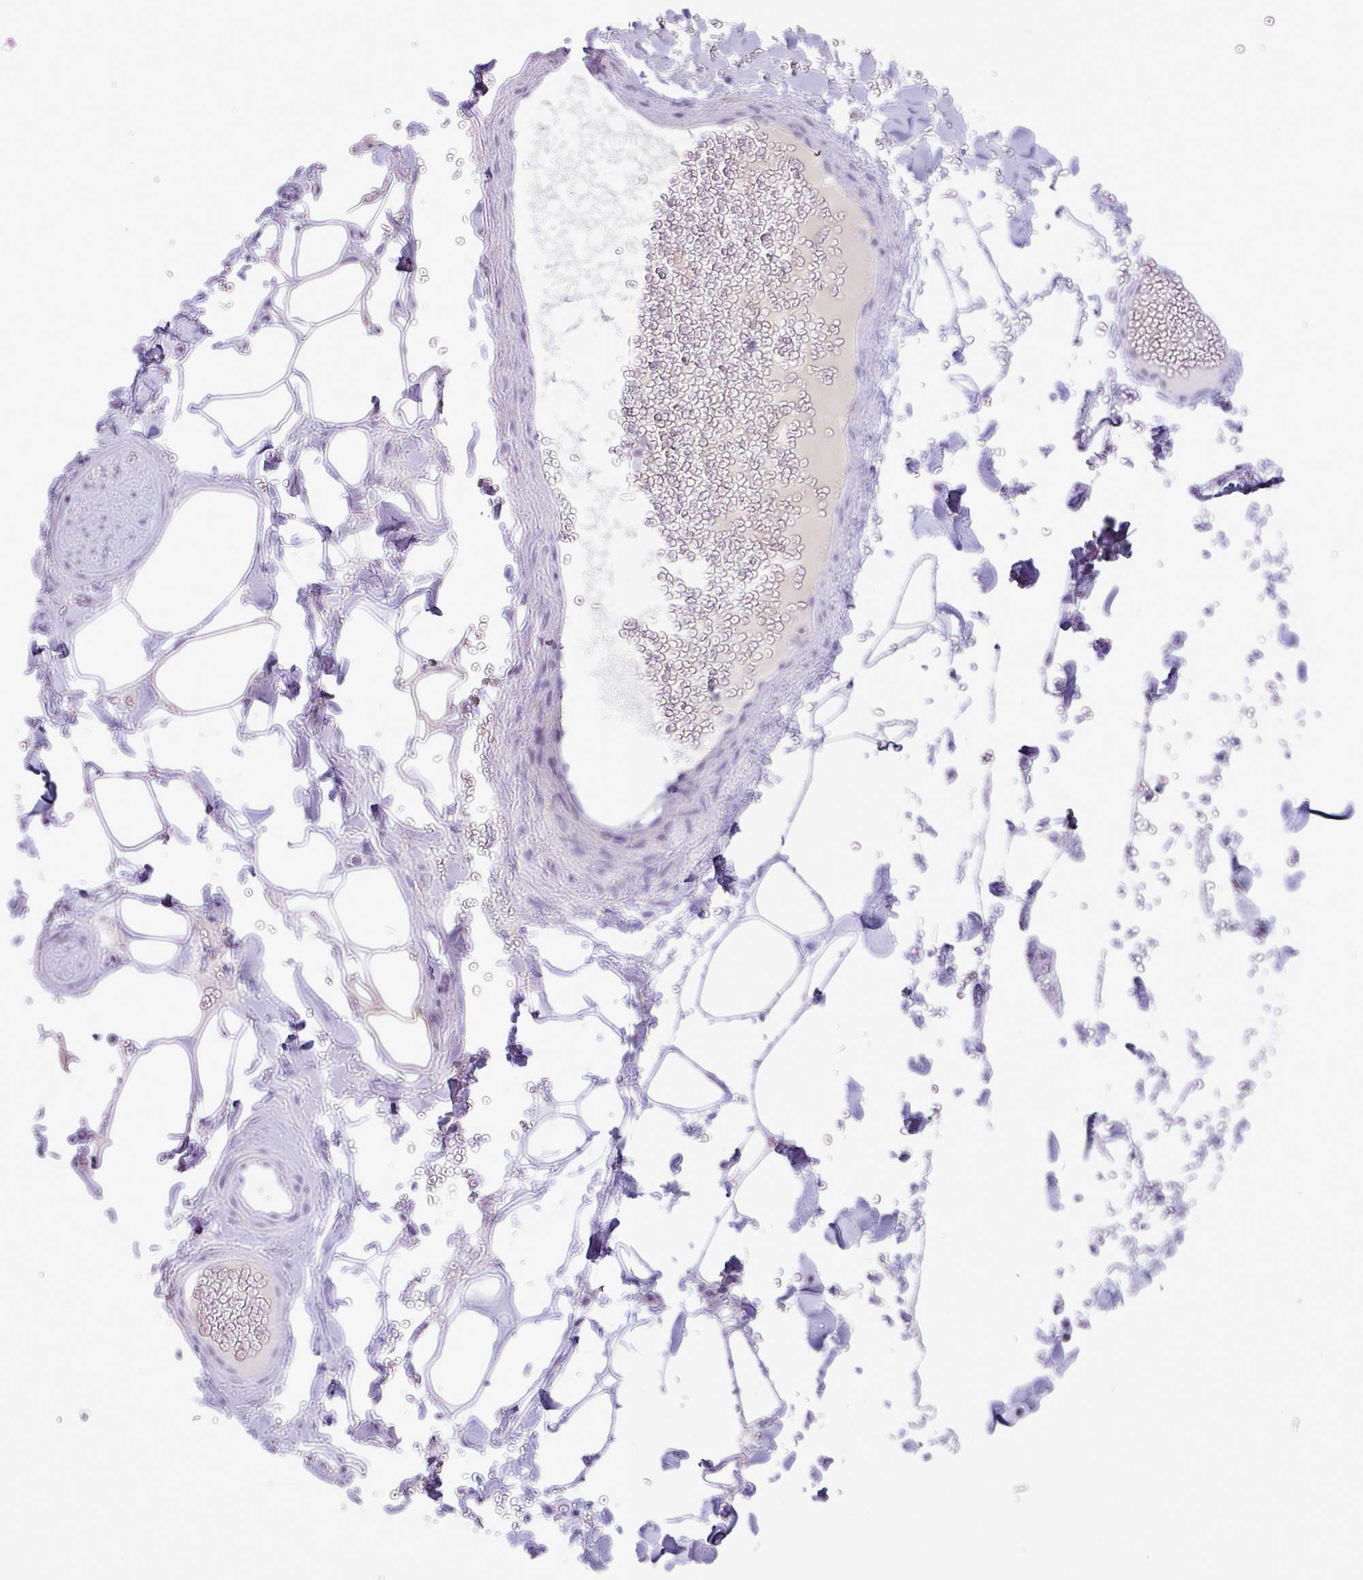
{"staining": {"intensity": "negative", "quantity": "none", "location": "none"}, "tissue": "adipose tissue", "cell_type": "Adipocytes", "image_type": "normal", "snomed": [{"axis": "morphology", "description": "Normal tissue, NOS"}, {"axis": "topography", "description": "Rectum"}, {"axis": "topography", "description": "Peripheral nerve tissue"}], "caption": "Normal adipose tissue was stained to show a protein in brown. There is no significant staining in adipocytes. (DAB immunohistochemistry (IHC) with hematoxylin counter stain).", "gene": "STIMATE", "patient": {"sex": "female", "age": 69}}